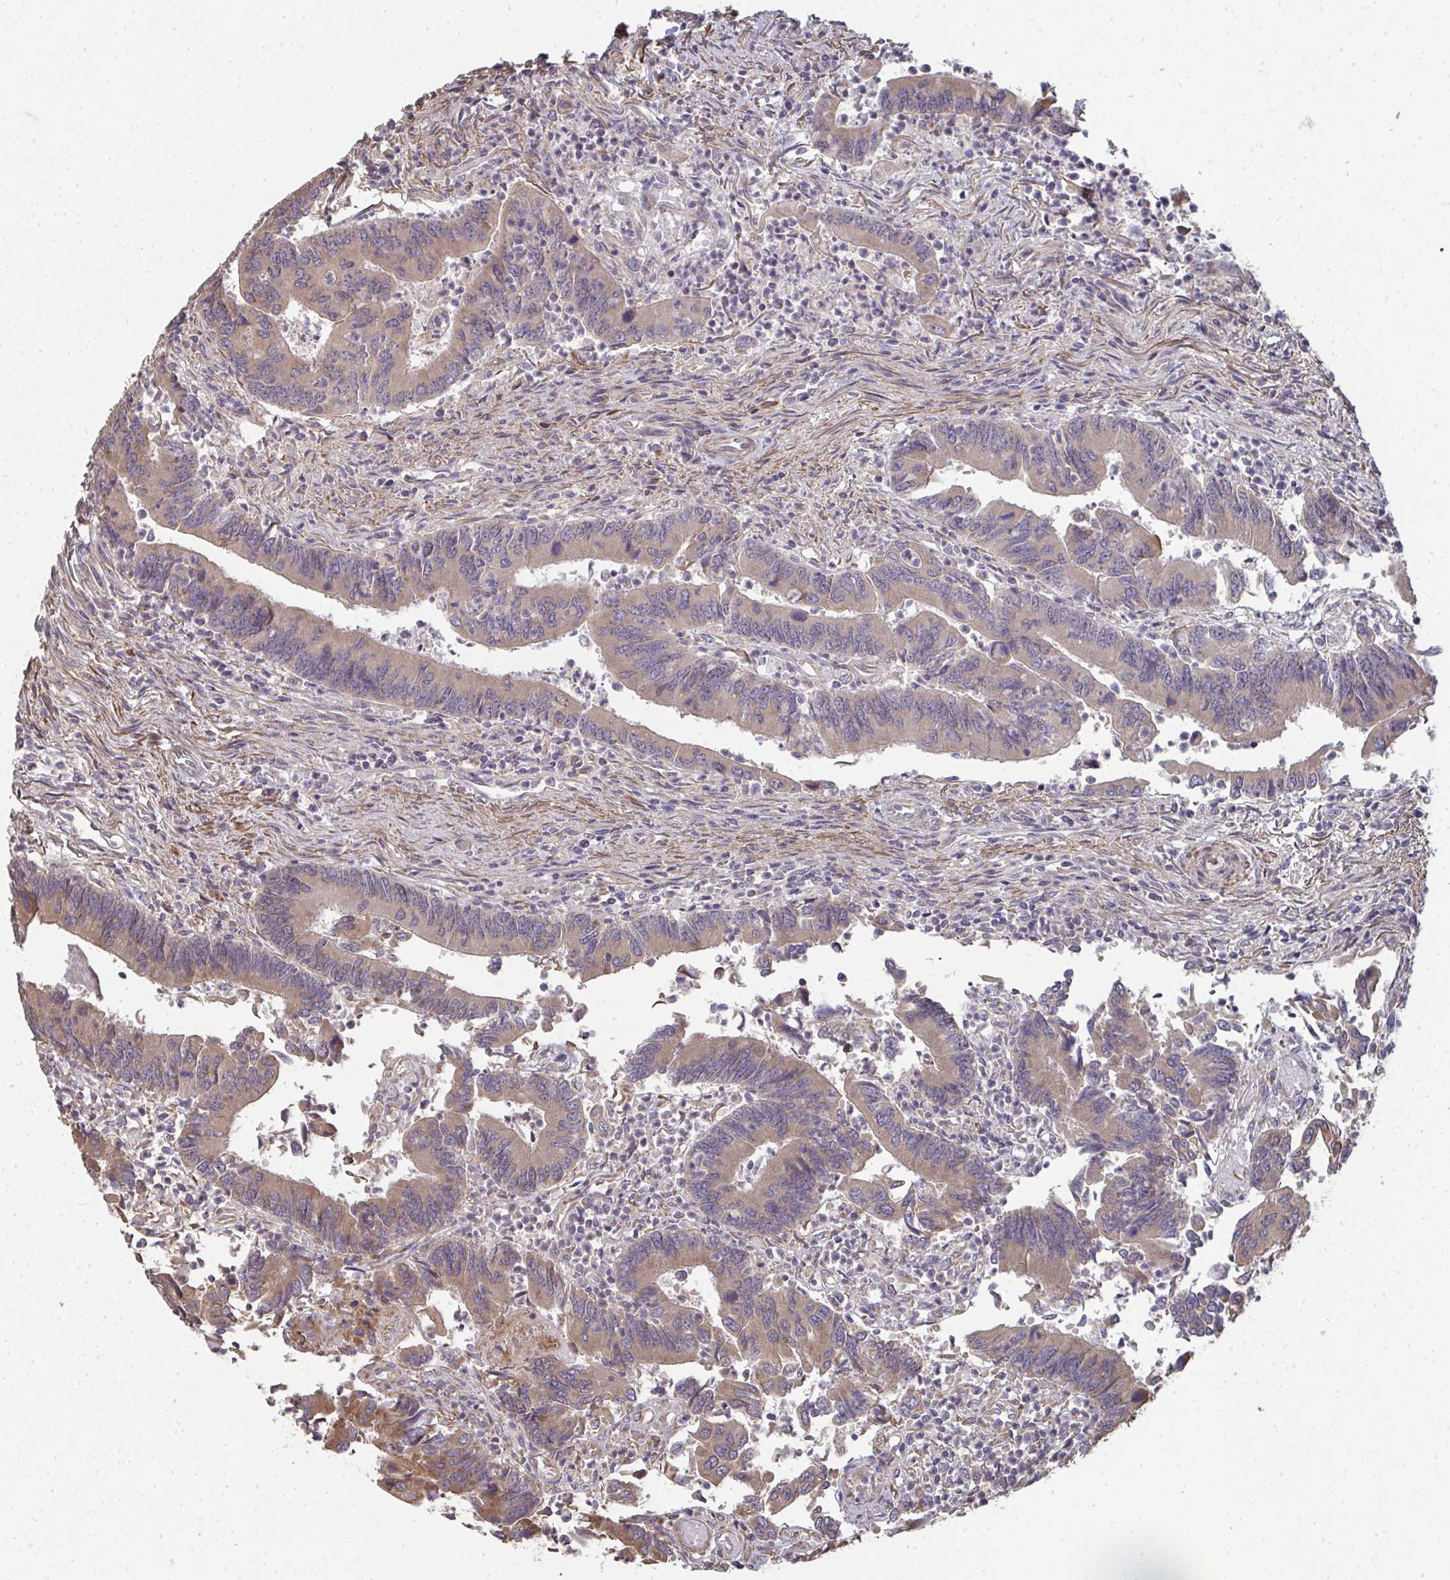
{"staining": {"intensity": "moderate", "quantity": ">75%", "location": "cytoplasmic/membranous"}, "tissue": "colorectal cancer", "cell_type": "Tumor cells", "image_type": "cancer", "snomed": [{"axis": "morphology", "description": "Adenocarcinoma, NOS"}, {"axis": "topography", "description": "Colon"}], "caption": "Brown immunohistochemical staining in colorectal cancer reveals moderate cytoplasmic/membranous positivity in approximately >75% of tumor cells.", "gene": "ZFYVE28", "patient": {"sex": "female", "age": 67}}